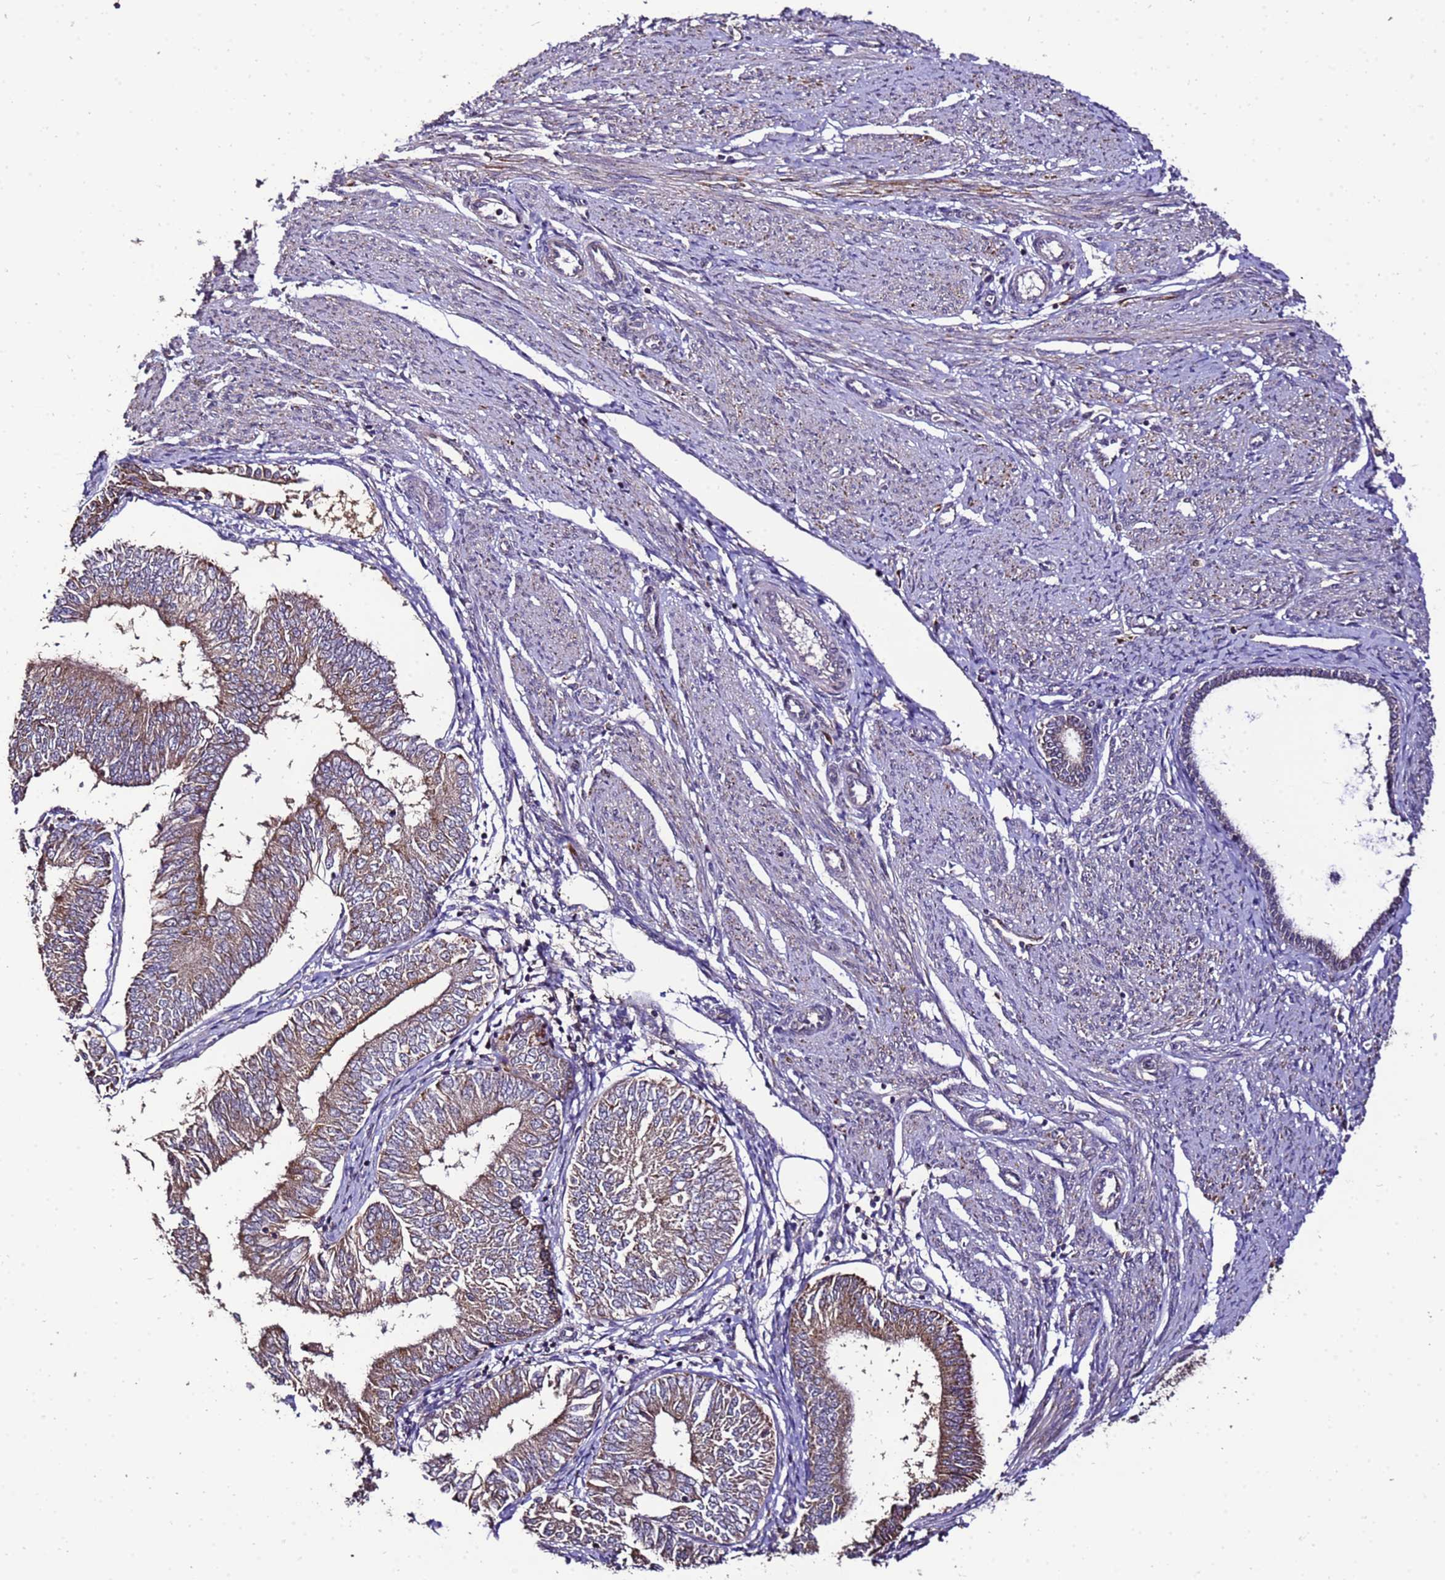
{"staining": {"intensity": "moderate", "quantity": ">75%", "location": "cytoplasmic/membranous"}, "tissue": "endometrial cancer", "cell_type": "Tumor cells", "image_type": "cancer", "snomed": [{"axis": "morphology", "description": "Adenocarcinoma, NOS"}, {"axis": "topography", "description": "Endometrium"}], "caption": "Moderate cytoplasmic/membranous expression is seen in about >75% of tumor cells in endometrial adenocarcinoma.", "gene": "ZNF329", "patient": {"sex": "female", "age": 58}}